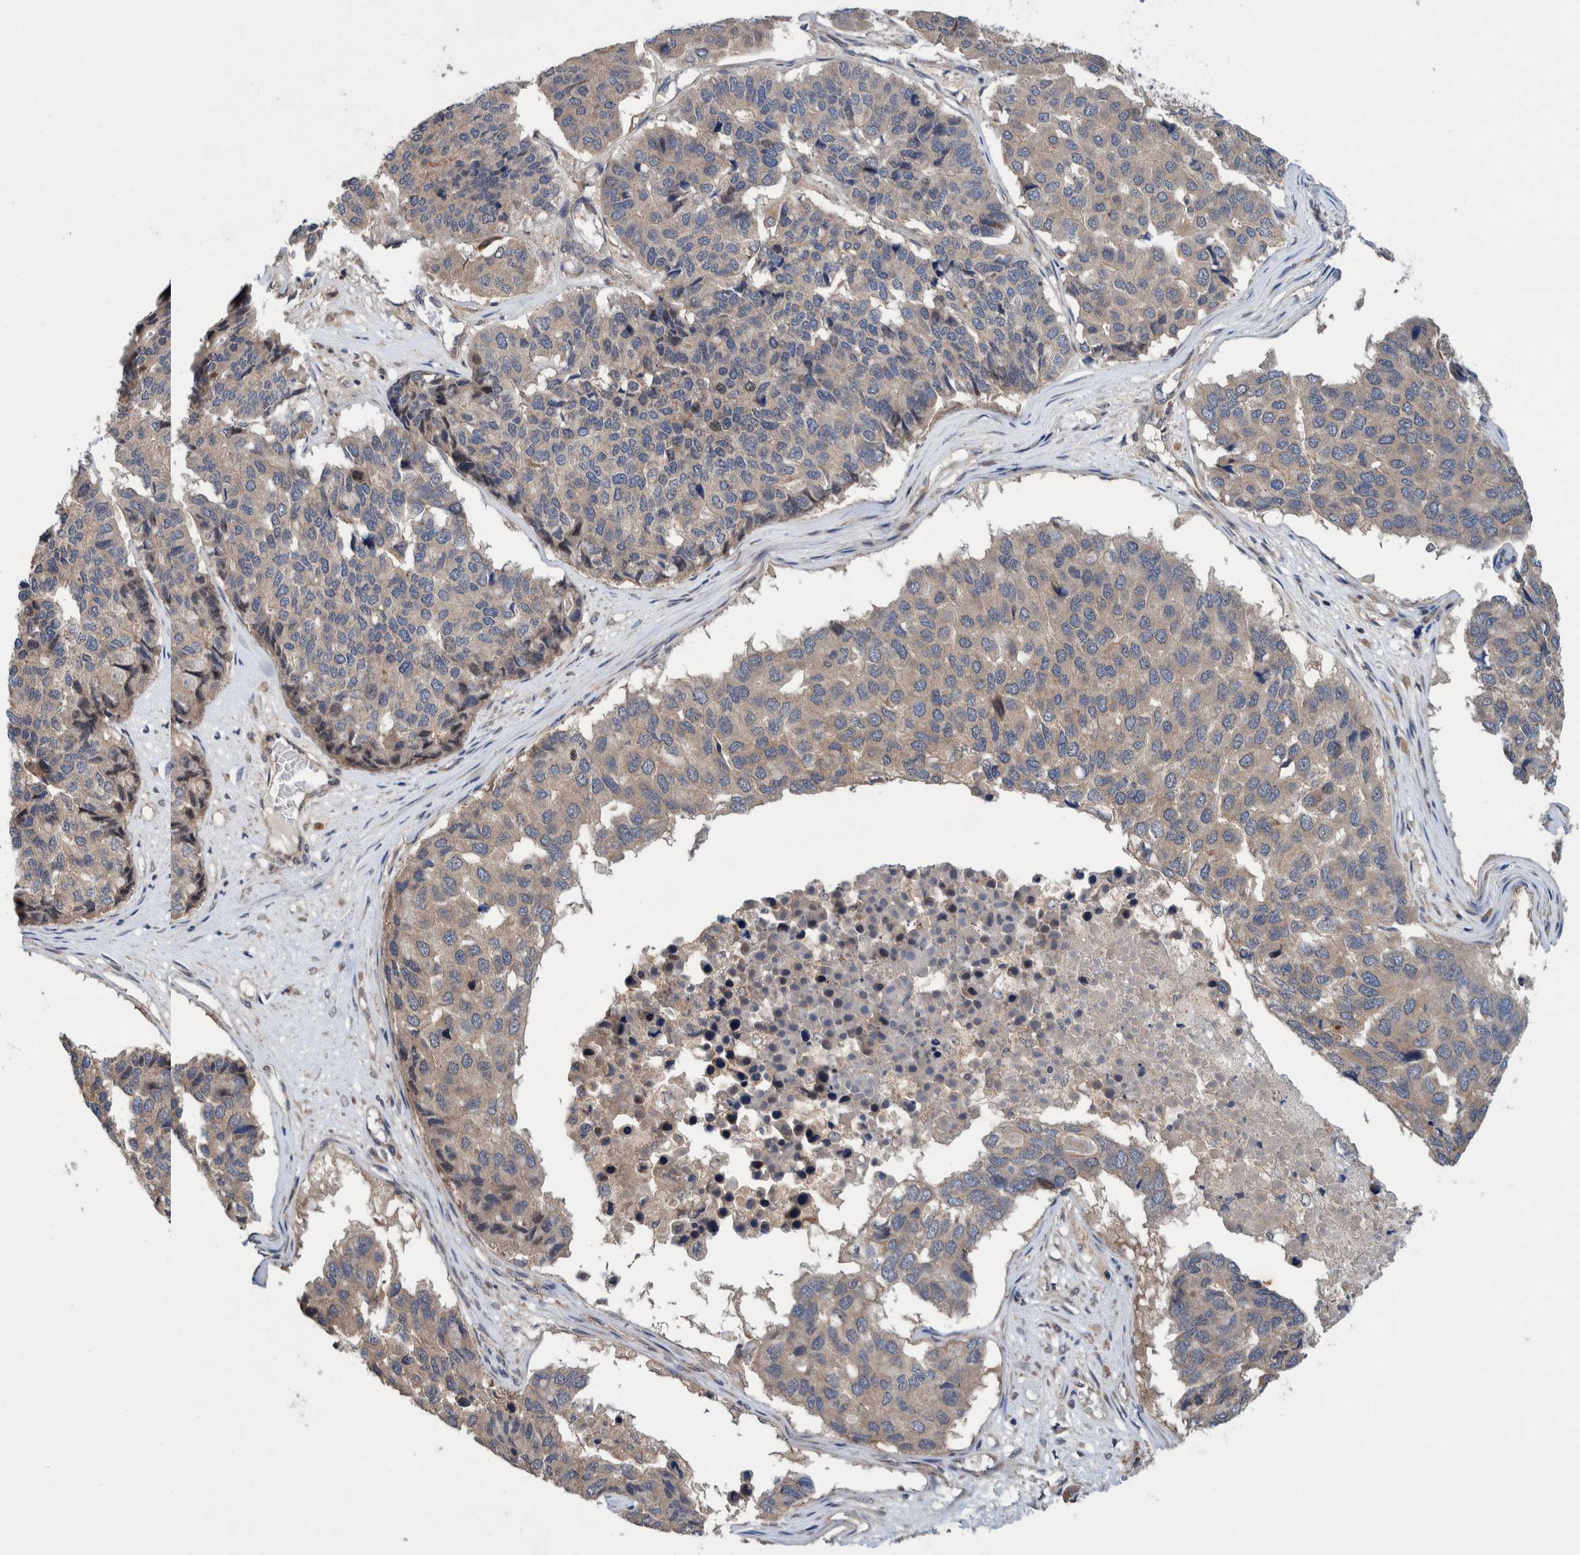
{"staining": {"intensity": "weak", "quantity": "<25%", "location": "cytoplasmic/membranous"}, "tissue": "pancreatic cancer", "cell_type": "Tumor cells", "image_type": "cancer", "snomed": [{"axis": "morphology", "description": "Adenocarcinoma, NOS"}, {"axis": "topography", "description": "Pancreas"}], "caption": "High magnification brightfield microscopy of pancreatic adenocarcinoma stained with DAB (brown) and counterstained with hematoxylin (blue): tumor cells show no significant expression.", "gene": "PIK3R6", "patient": {"sex": "male", "age": 50}}